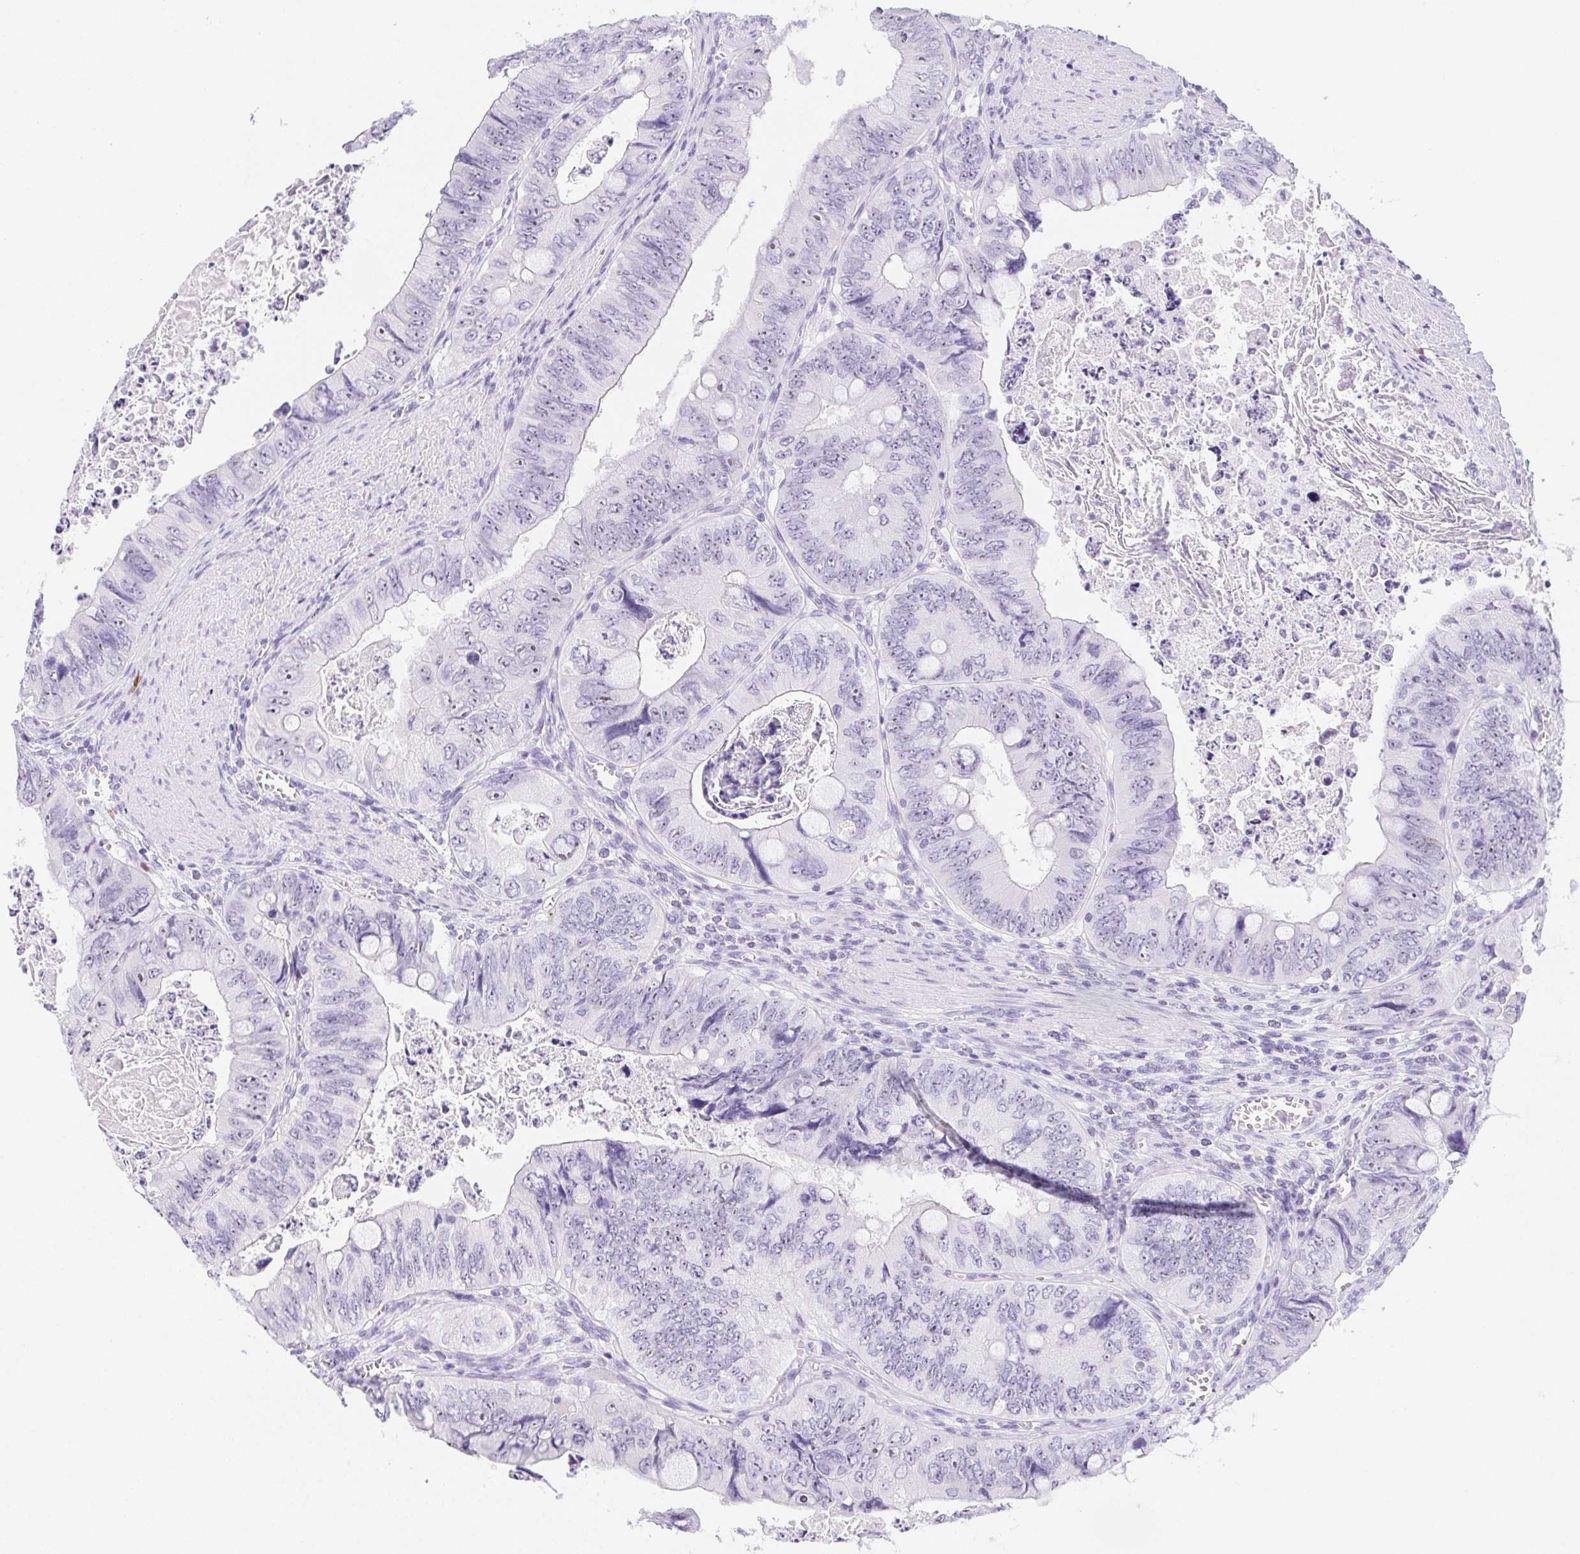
{"staining": {"intensity": "negative", "quantity": "none", "location": "none"}, "tissue": "colorectal cancer", "cell_type": "Tumor cells", "image_type": "cancer", "snomed": [{"axis": "morphology", "description": "Adenocarcinoma, NOS"}, {"axis": "topography", "description": "Colon"}], "caption": "This is an IHC photomicrograph of human colorectal cancer. There is no expression in tumor cells.", "gene": "ST8SIA3", "patient": {"sex": "female", "age": 84}}